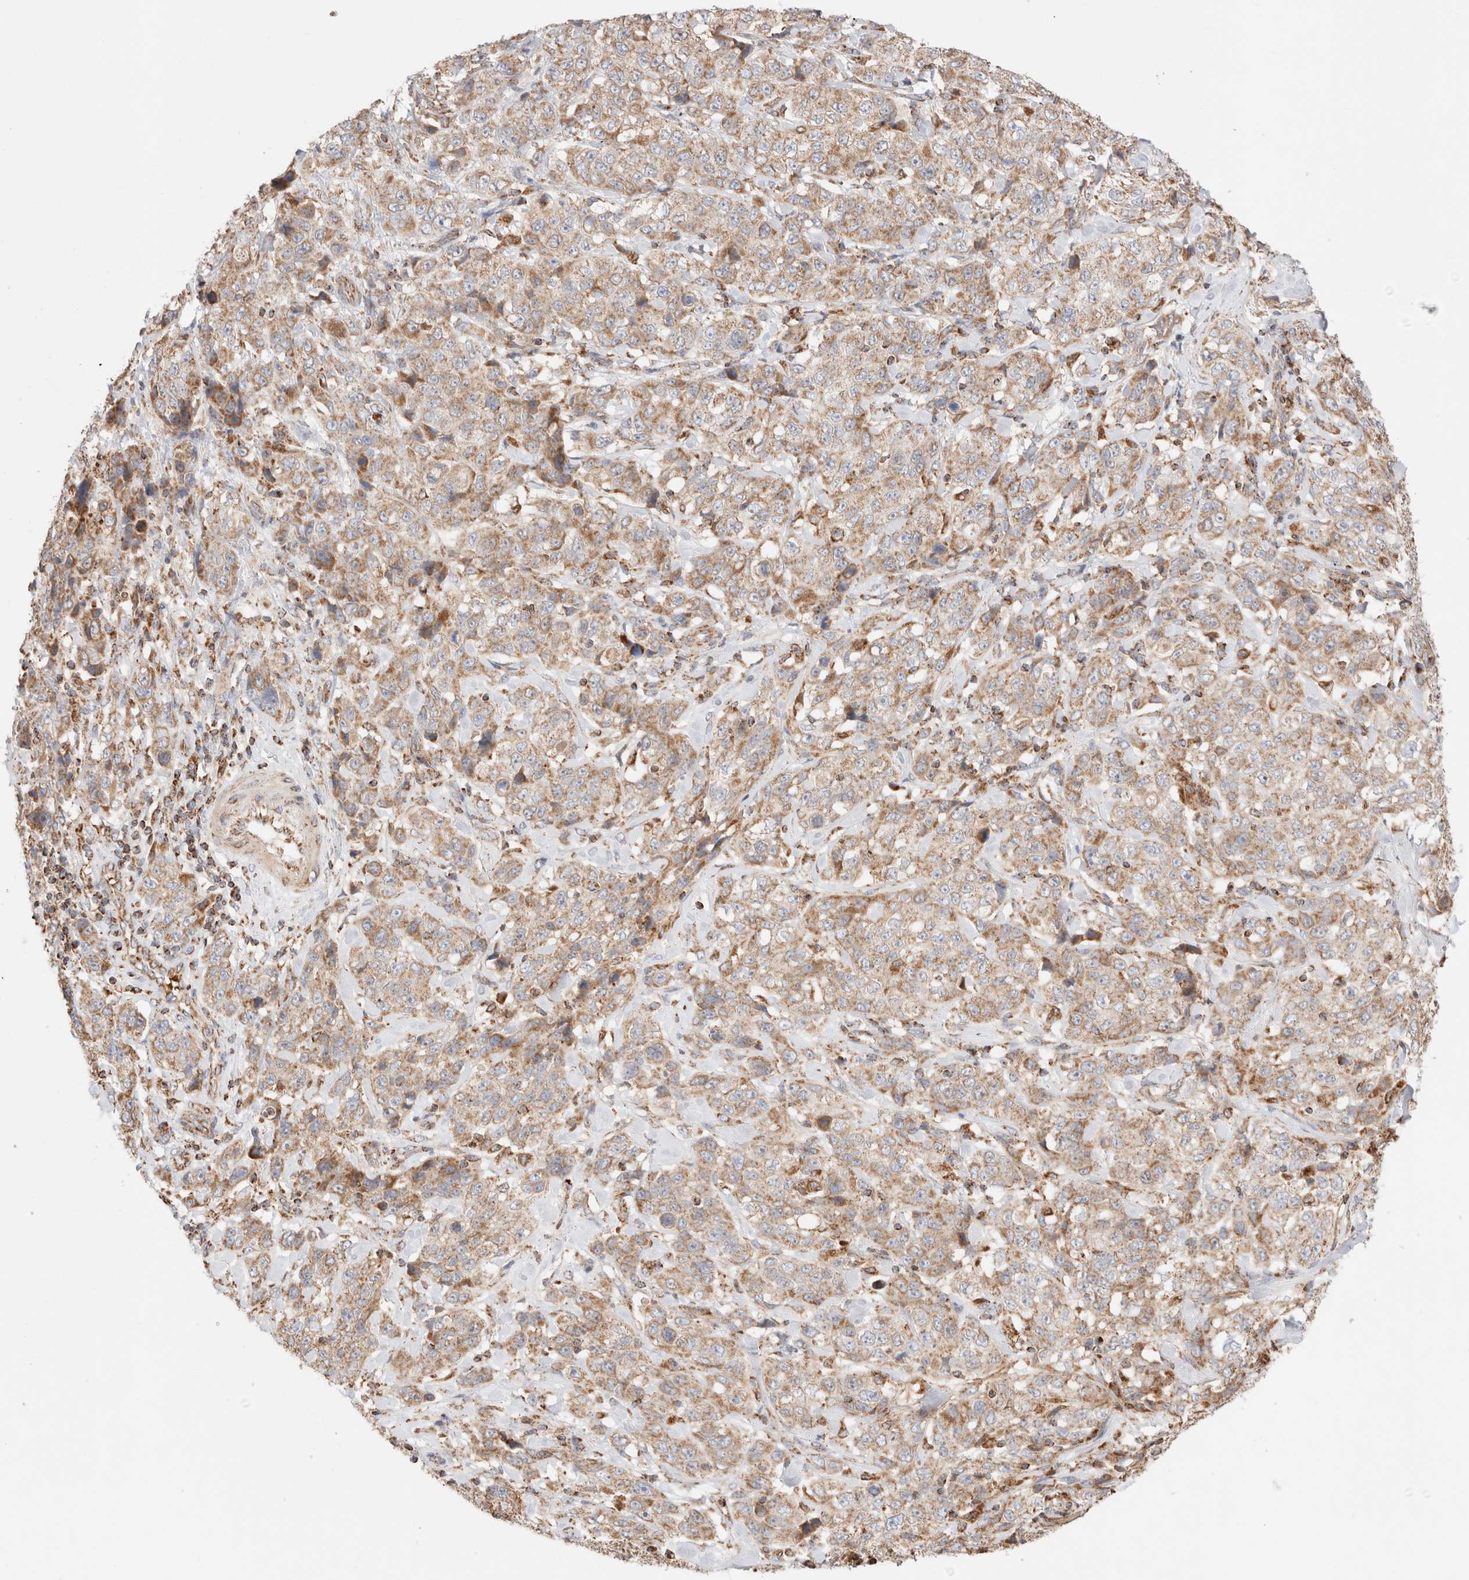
{"staining": {"intensity": "weak", "quantity": ">75%", "location": "cytoplasmic/membranous"}, "tissue": "stomach cancer", "cell_type": "Tumor cells", "image_type": "cancer", "snomed": [{"axis": "morphology", "description": "Adenocarcinoma, NOS"}, {"axis": "topography", "description": "Stomach"}], "caption": "Immunohistochemistry micrograph of neoplastic tissue: human adenocarcinoma (stomach) stained using immunohistochemistry reveals low levels of weak protein expression localized specifically in the cytoplasmic/membranous of tumor cells, appearing as a cytoplasmic/membranous brown color.", "gene": "TMPPE", "patient": {"sex": "male", "age": 48}}